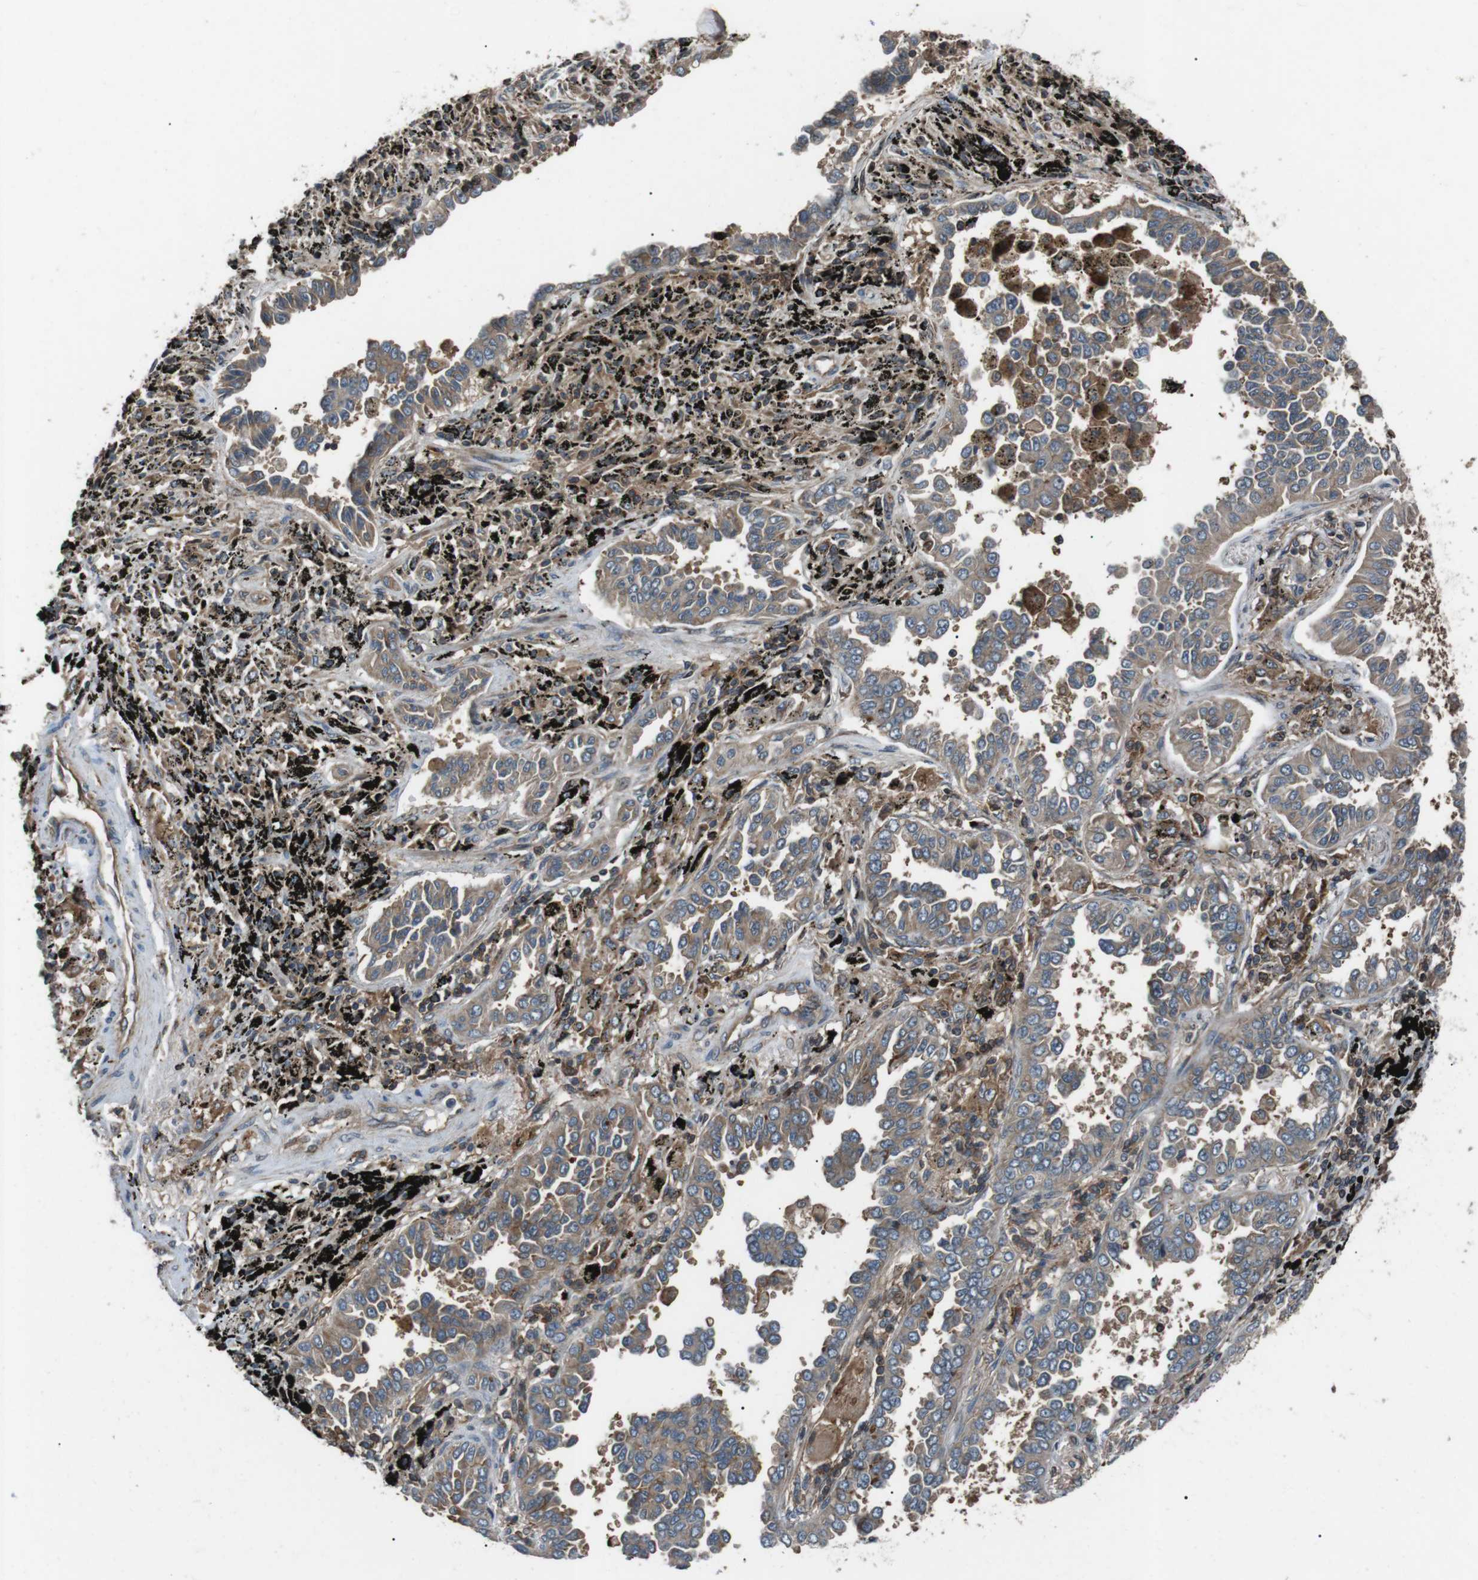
{"staining": {"intensity": "weak", "quantity": ">75%", "location": "cytoplasmic/membranous"}, "tissue": "lung cancer", "cell_type": "Tumor cells", "image_type": "cancer", "snomed": [{"axis": "morphology", "description": "Normal tissue, NOS"}, {"axis": "morphology", "description": "Adenocarcinoma, NOS"}, {"axis": "topography", "description": "Lung"}], "caption": "Tumor cells display low levels of weak cytoplasmic/membranous staining in approximately >75% of cells in lung cancer (adenocarcinoma).", "gene": "GPR161", "patient": {"sex": "male", "age": 59}}